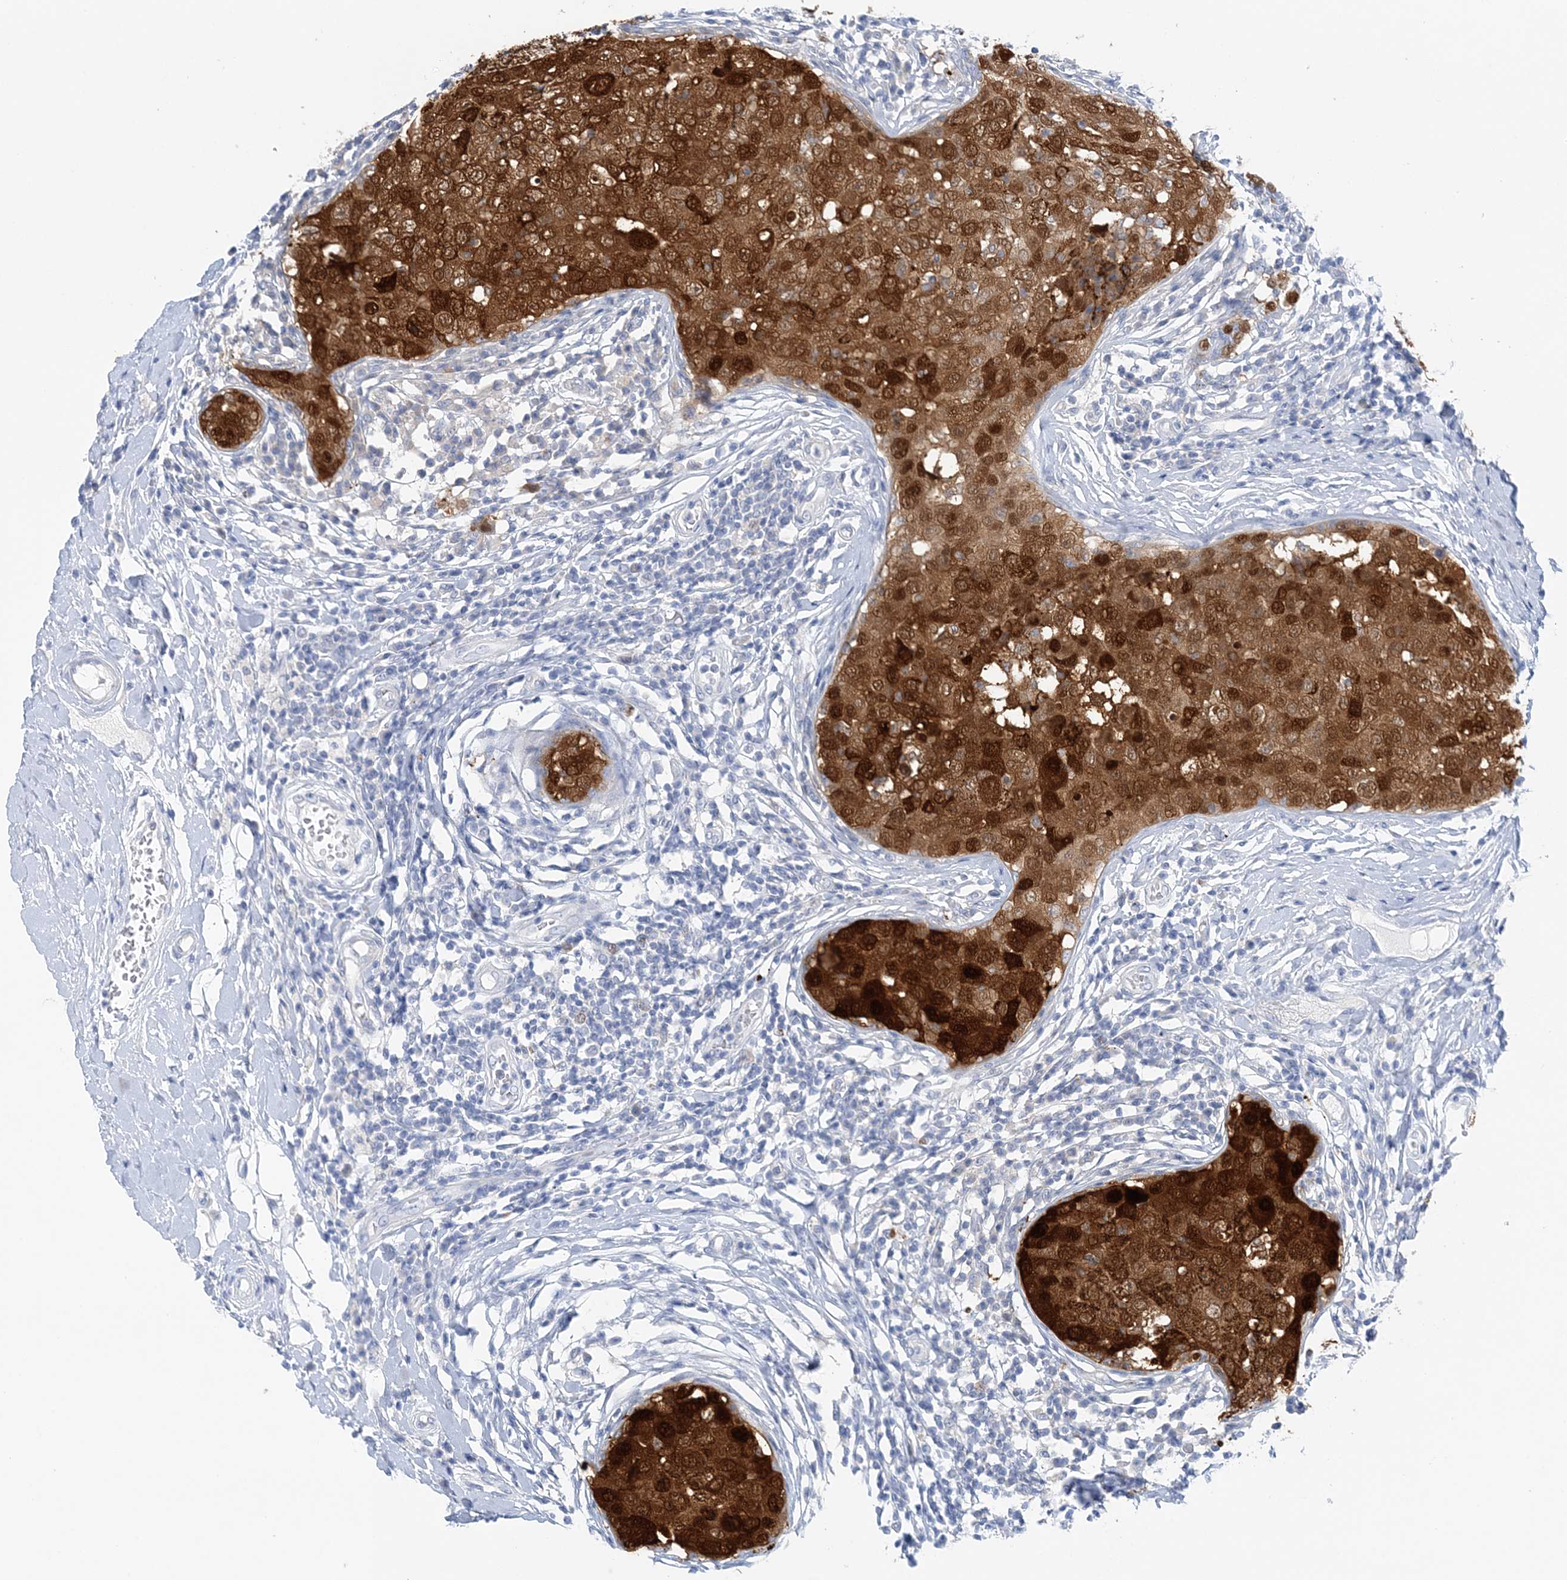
{"staining": {"intensity": "strong", "quantity": ">75%", "location": "cytoplasmic/membranous,nuclear"}, "tissue": "breast cancer", "cell_type": "Tumor cells", "image_type": "cancer", "snomed": [{"axis": "morphology", "description": "Duct carcinoma"}, {"axis": "topography", "description": "Breast"}], "caption": "Approximately >75% of tumor cells in breast cancer (infiltrating ductal carcinoma) reveal strong cytoplasmic/membranous and nuclear protein expression as visualized by brown immunohistochemical staining.", "gene": "HMGCS1", "patient": {"sex": "female", "age": 27}}